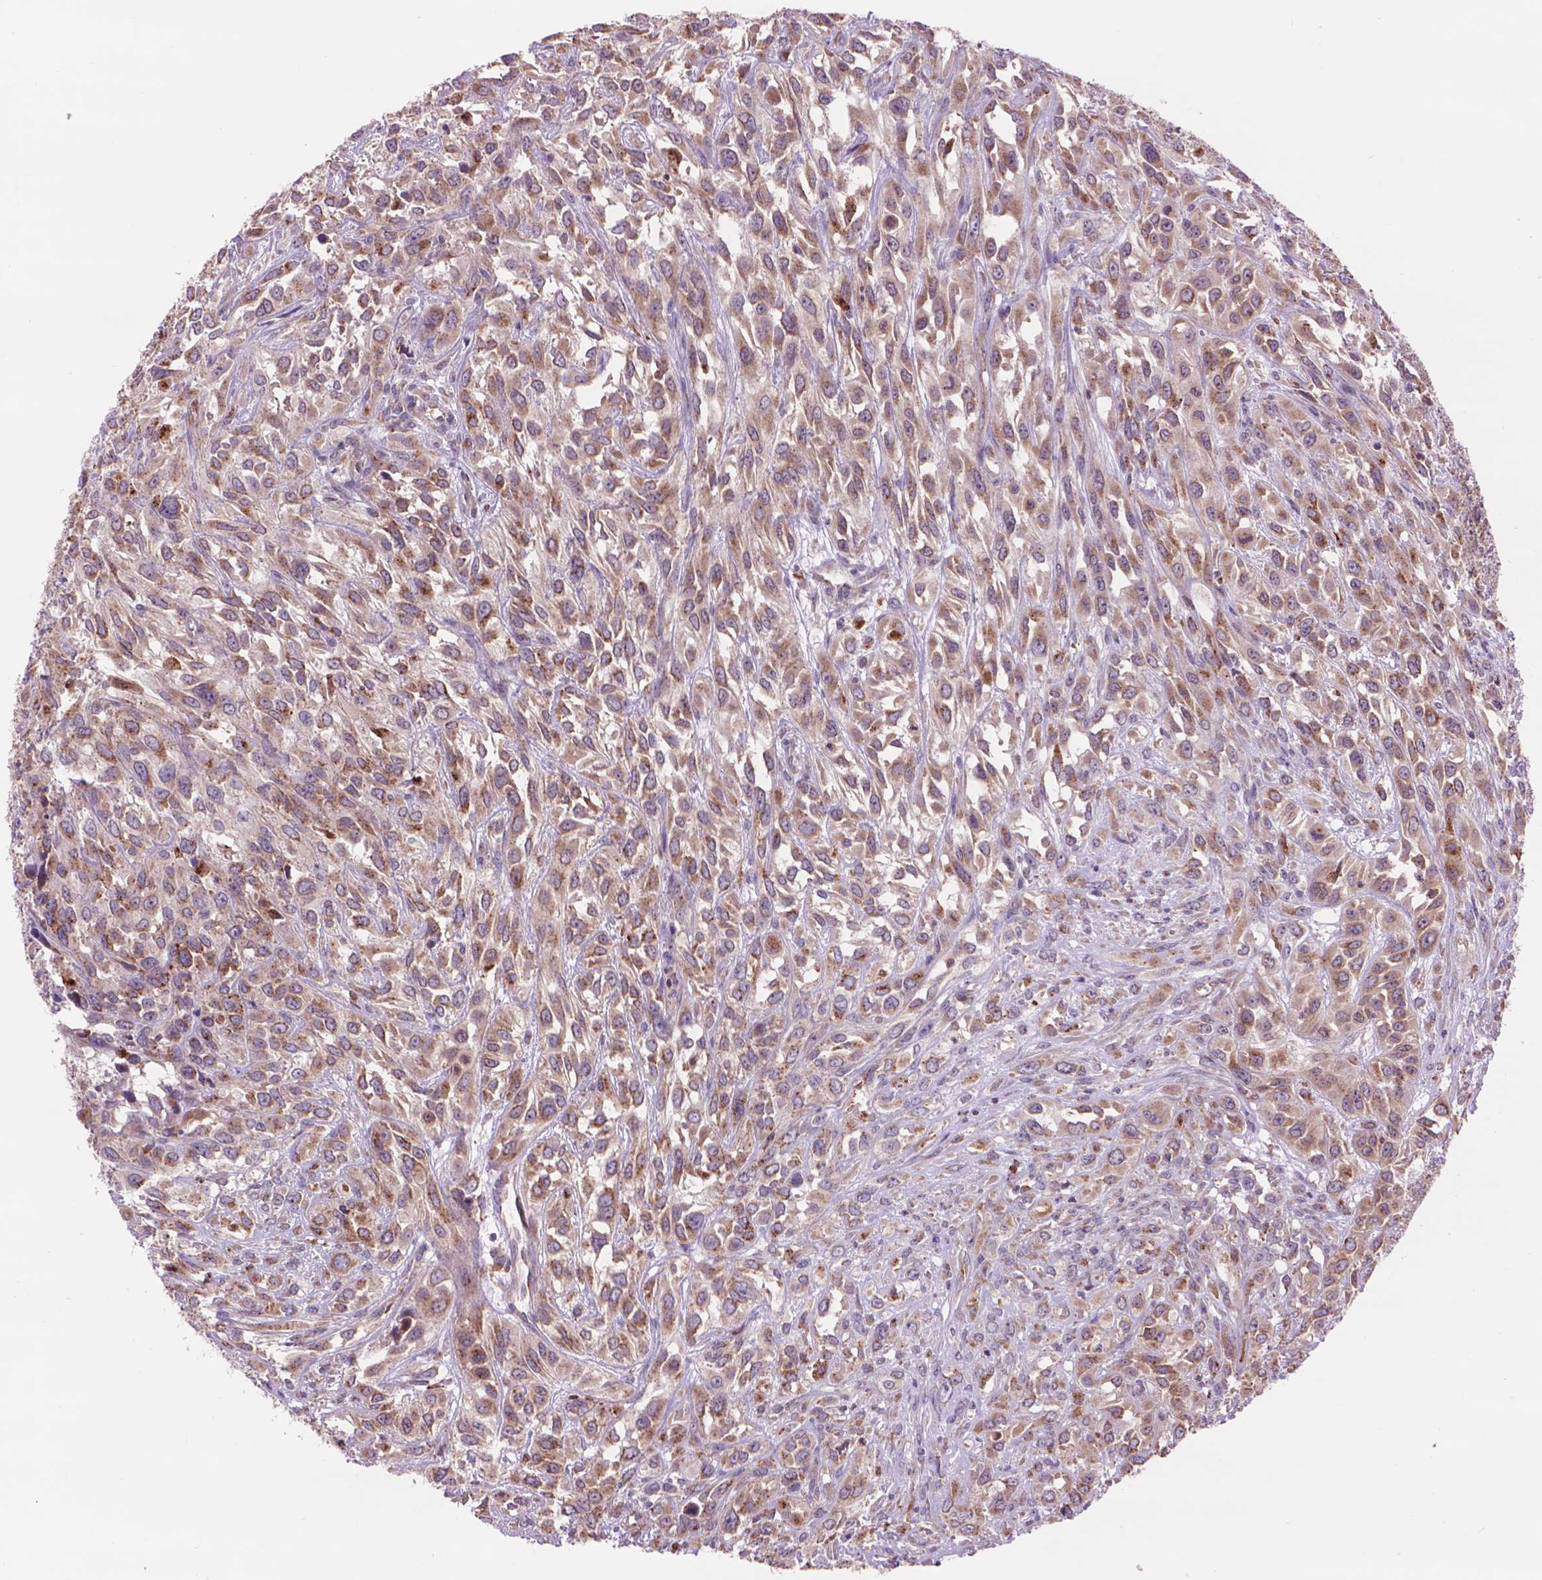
{"staining": {"intensity": "moderate", "quantity": ">75%", "location": "cytoplasmic/membranous"}, "tissue": "urothelial cancer", "cell_type": "Tumor cells", "image_type": "cancer", "snomed": [{"axis": "morphology", "description": "Urothelial carcinoma, High grade"}, {"axis": "topography", "description": "Urinary bladder"}], "caption": "Approximately >75% of tumor cells in urothelial cancer reveal moderate cytoplasmic/membranous protein positivity as visualized by brown immunohistochemical staining.", "gene": "GLB1", "patient": {"sex": "male", "age": 67}}